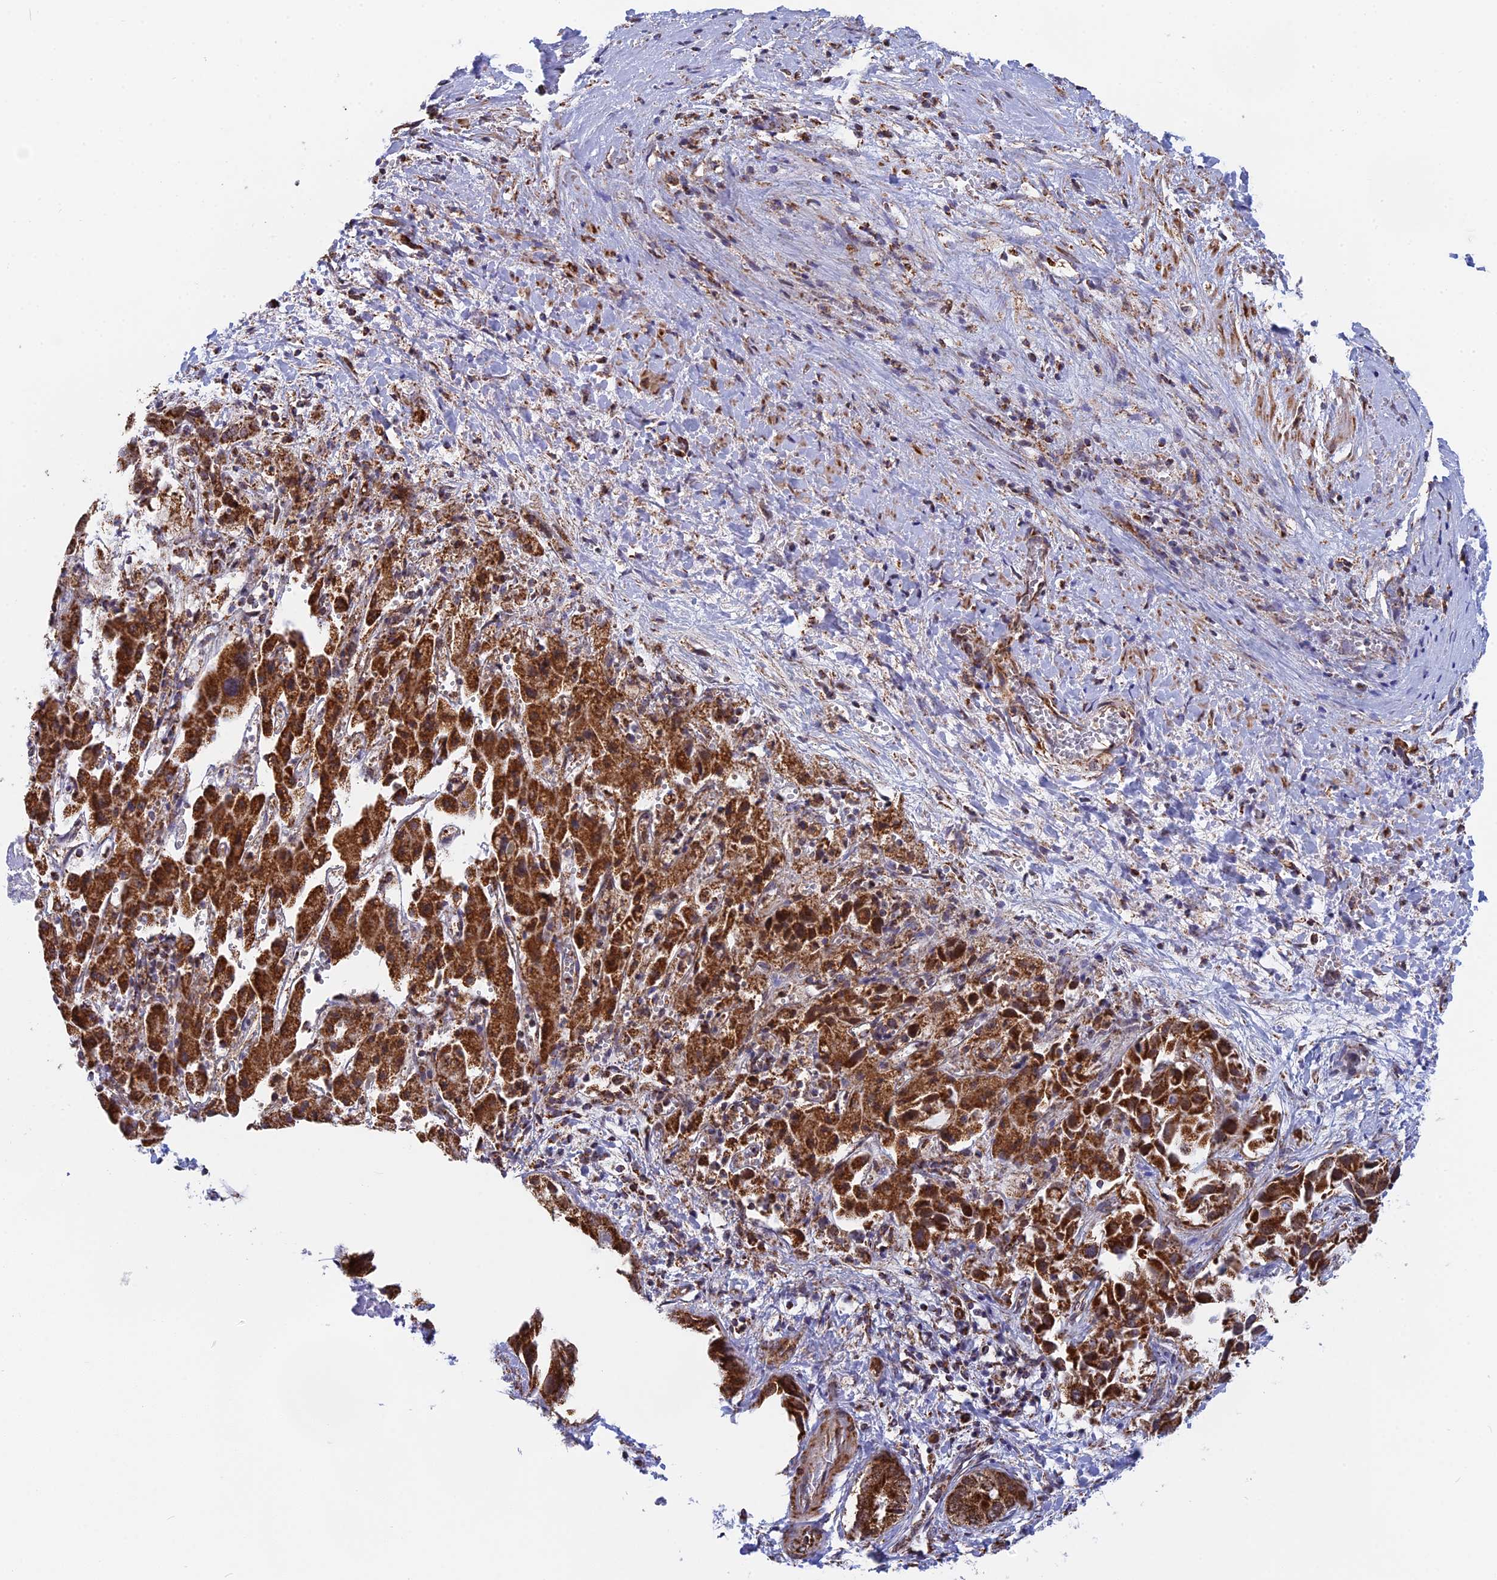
{"staining": {"intensity": "strong", "quantity": ">75%", "location": "cytoplasmic/membranous"}, "tissue": "liver cancer", "cell_type": "Tumor cells", "image_type": "cancer", "snomed": [{"axis": "morphology", "description": "Cholangiocarcinoma"}, {"axis": "topography", "description": "Liver"}], "caption": "Tumor cells display high levels of strong cytoplasmic/membranous positivity in approximately >75% of cells in human cholangiocarcinoma (liver).", "gene": "CDC16", "patient": {"sex": "female", "age": 52}}